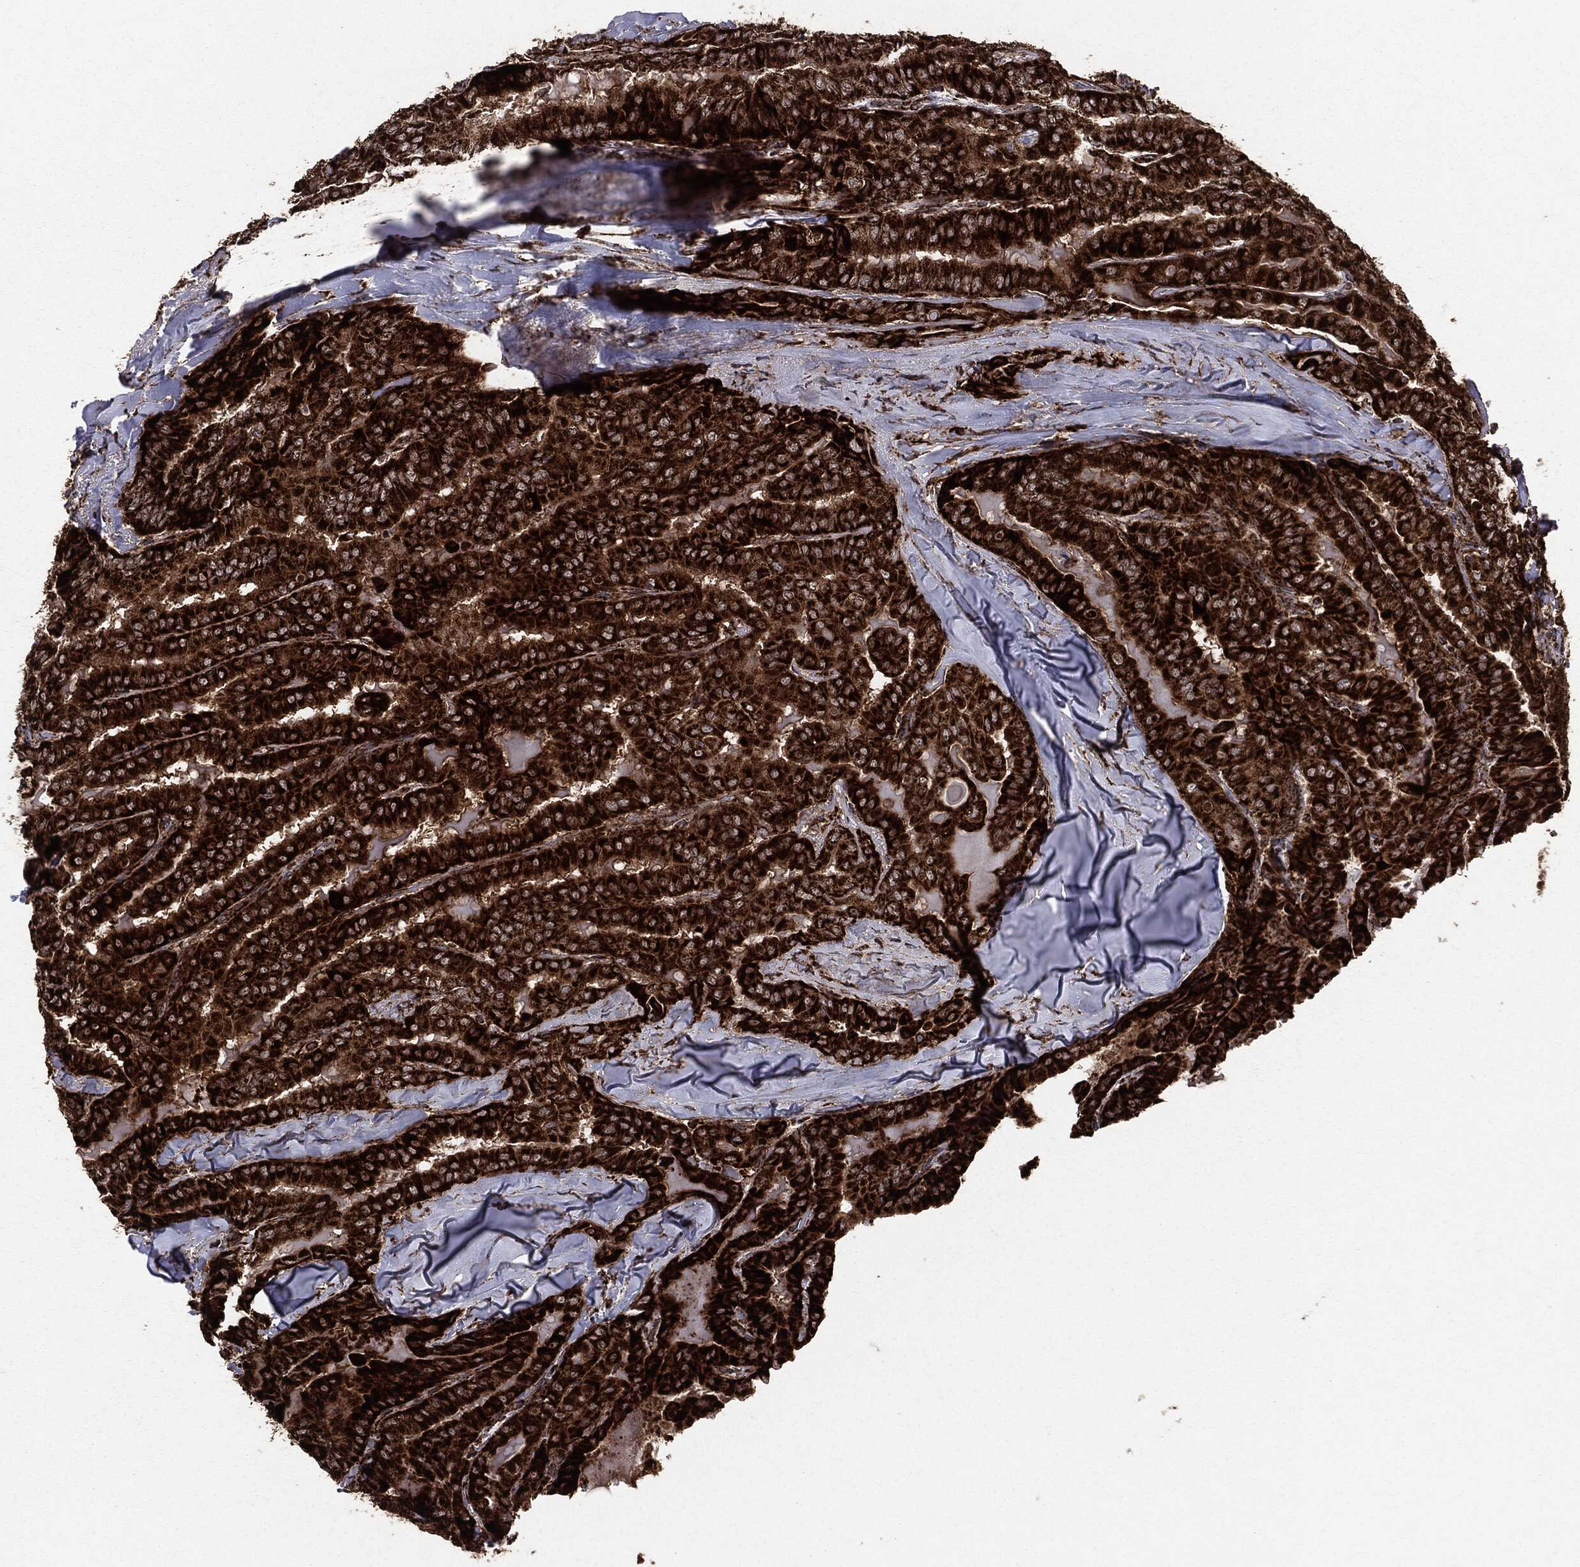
{"staining": {"intensity": "strong", "quantity": ">75%", "location": "cytoplasmic/membranous"}, "tissue": "thyroid cancer", "cell_type": "Tumor cells", "image_type": "cancer", "snomed": [{"axis": "morphology", "description": "Papillary adenocarcinoma, NOS"}, {"axis": "topography", "description": "Thyroid gland"}], "caption": "Protein analysis of thyroid cancer (papillary adenocarcinoma) tissue displays strong cytoplasmic/membranous expression in approximately >75% of tumor cells. (brown staining indicates protein expression, while blue staining denotes nuclei).", "gene": "MAP2K1", "patient": {"sex": "female", "age": 68}}